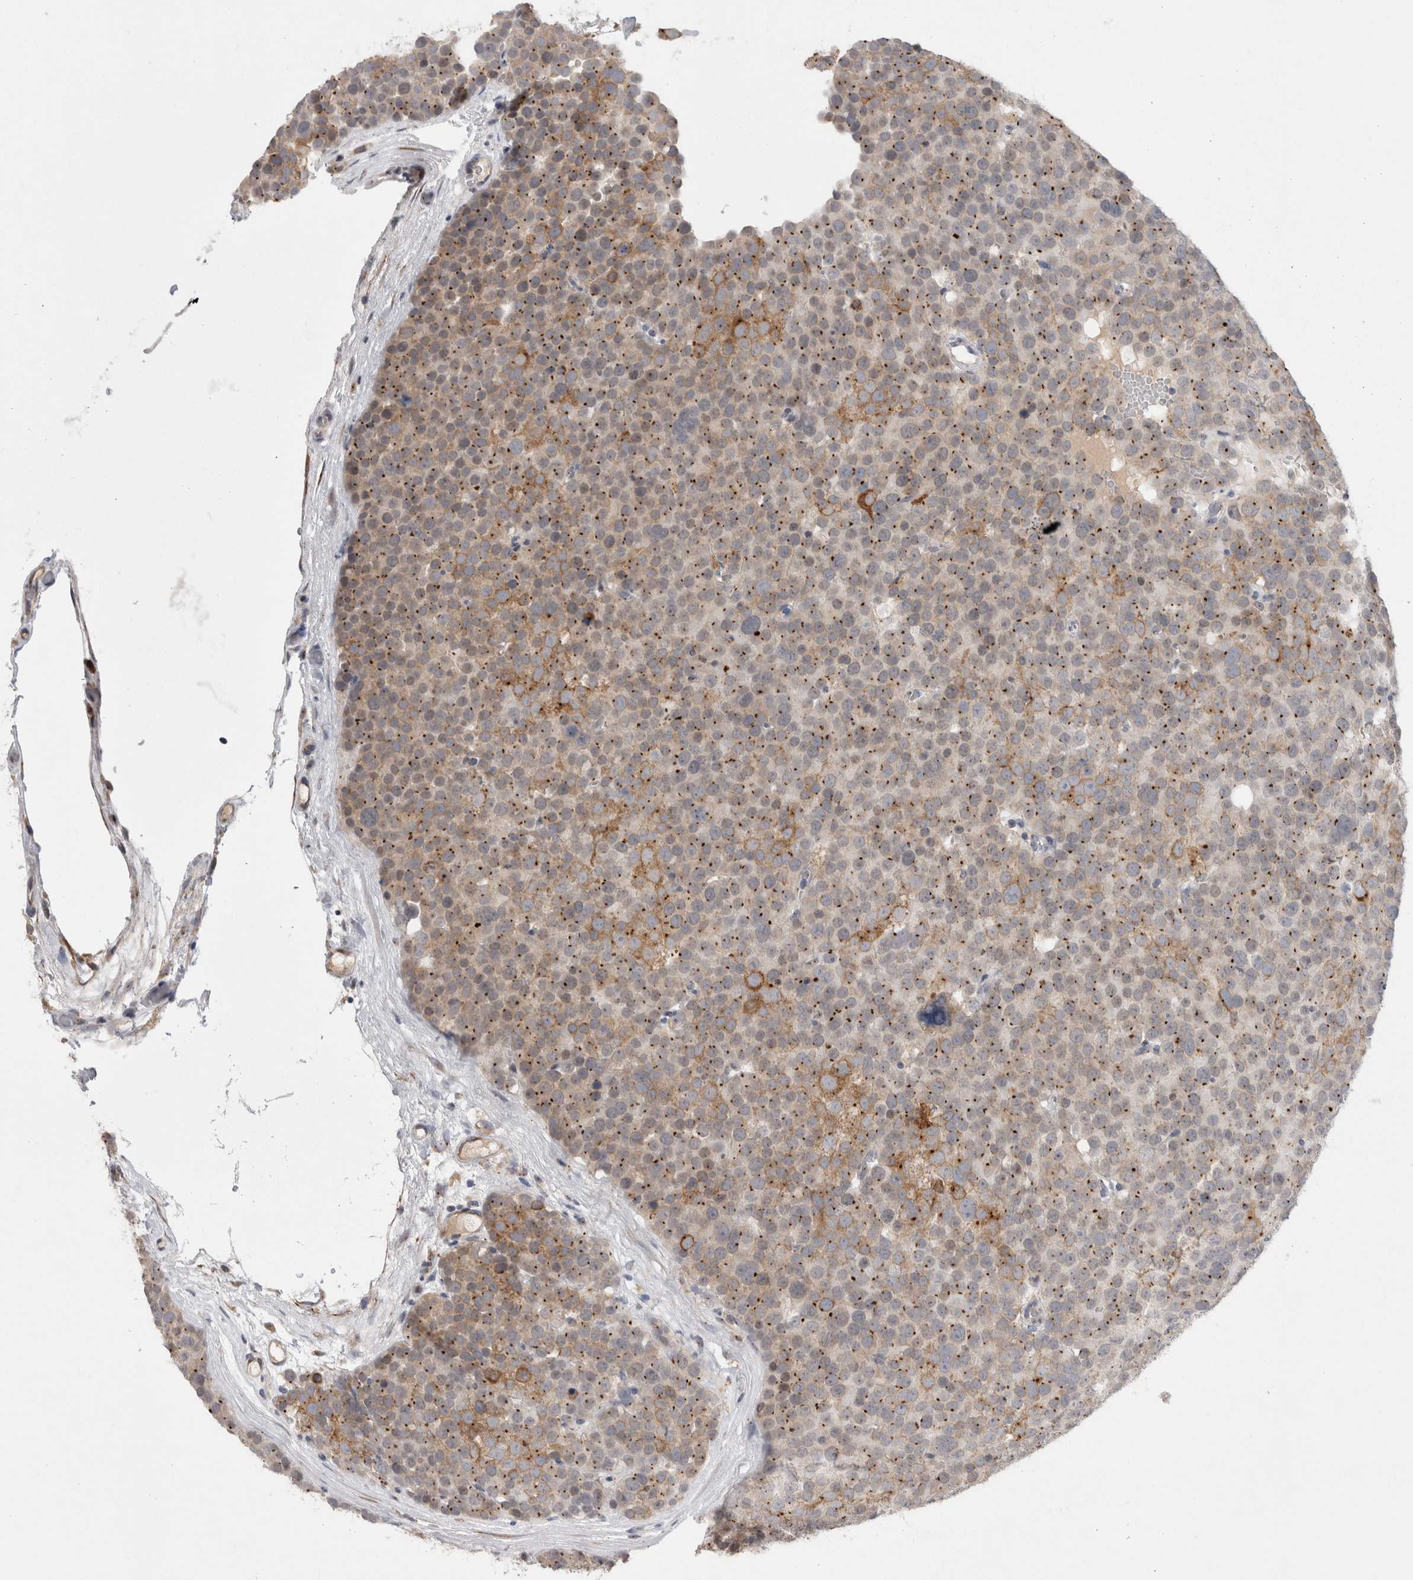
{"staining": {"intensity": "weak", "quantity": "25%-75%", "location": "cytoplasmic/membranous"}, "tissue": "testis cancer", "cell_type": "Tumor cells", "image_type": "cancer", "snomed": [{"axis": "morphology", "description": "Seminoma, NOS"}, {"axis": "topography", "description": "Testis"}], "caption": "Immunohistochemistry histopathology image of testis cancer stained for a protein (brown), which displays low levels of weak cytoplasmic/membranous positivity in about 25%-75% of tumor cells.", "gene": "ZNF341", "patient": {"sex": "male", "age": 71}}